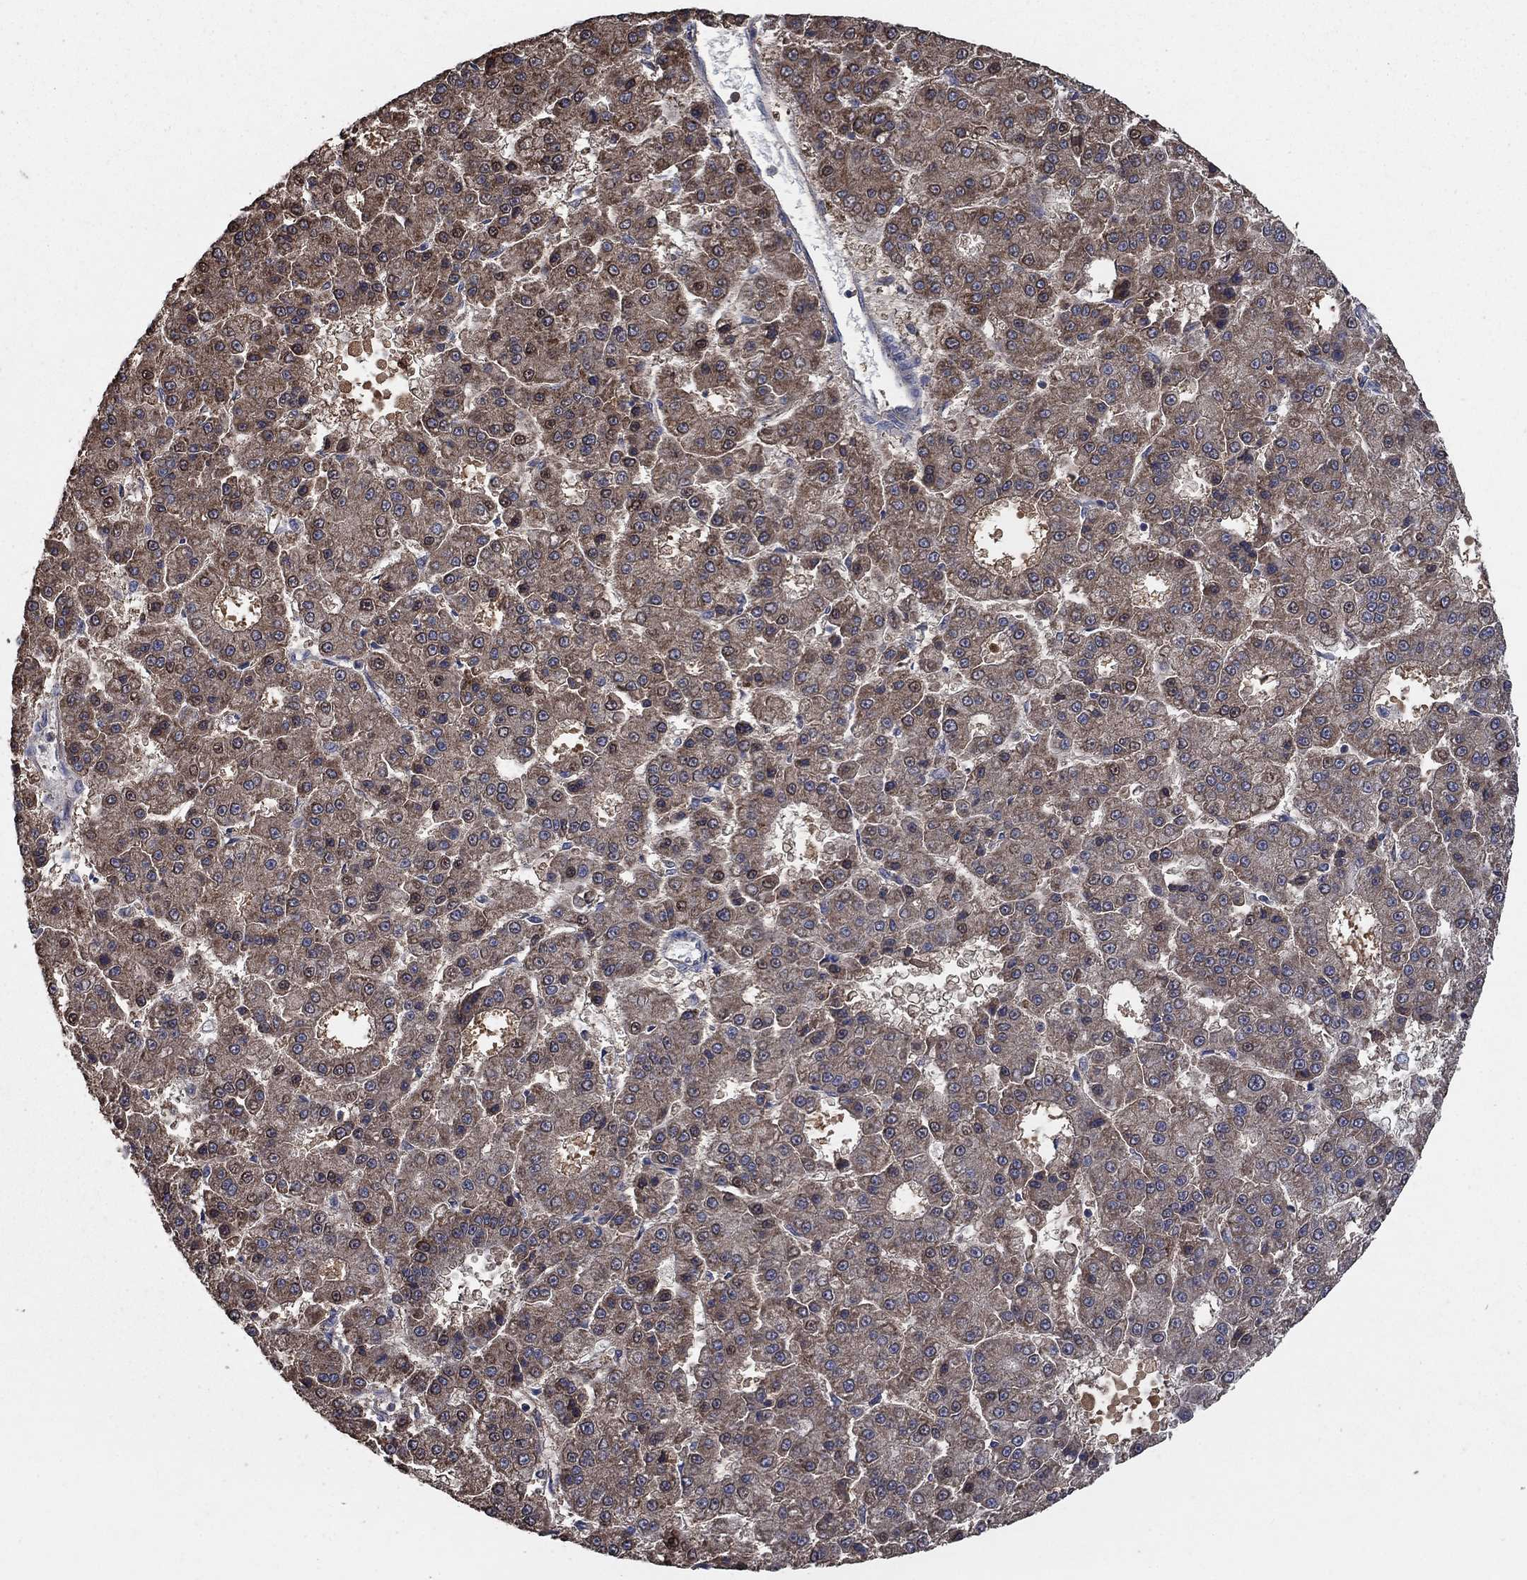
{"staining": {"intensity": "moderate", "quantity": "25%-75%", "location": "cytoplasmic/membranous"}, "tissue": "liver cancer", "cell_type": "Tumor cells", "image_type": "cancer", "snomed": [{"axis": "morphology", "description": "Carcinoma, Hepatocellular, NOS"}, {"axis": "topography", "description": "Liver"}], "caption": "An IHC micrograph of tumor tissue is shown. Protein staining in brown highlights moderate cytoplasmic/membranous positivity in hepatocellular carcinoma (liver) within tumor cells. The staining is performed using DAB (3,3'-diaminobenzidine) brown chromogen to label protein expression. The nuclei are counter-stained blue using hematoxylin.", "gene": "MRPS24", "patient": {"sex": "male", "age": 70}}